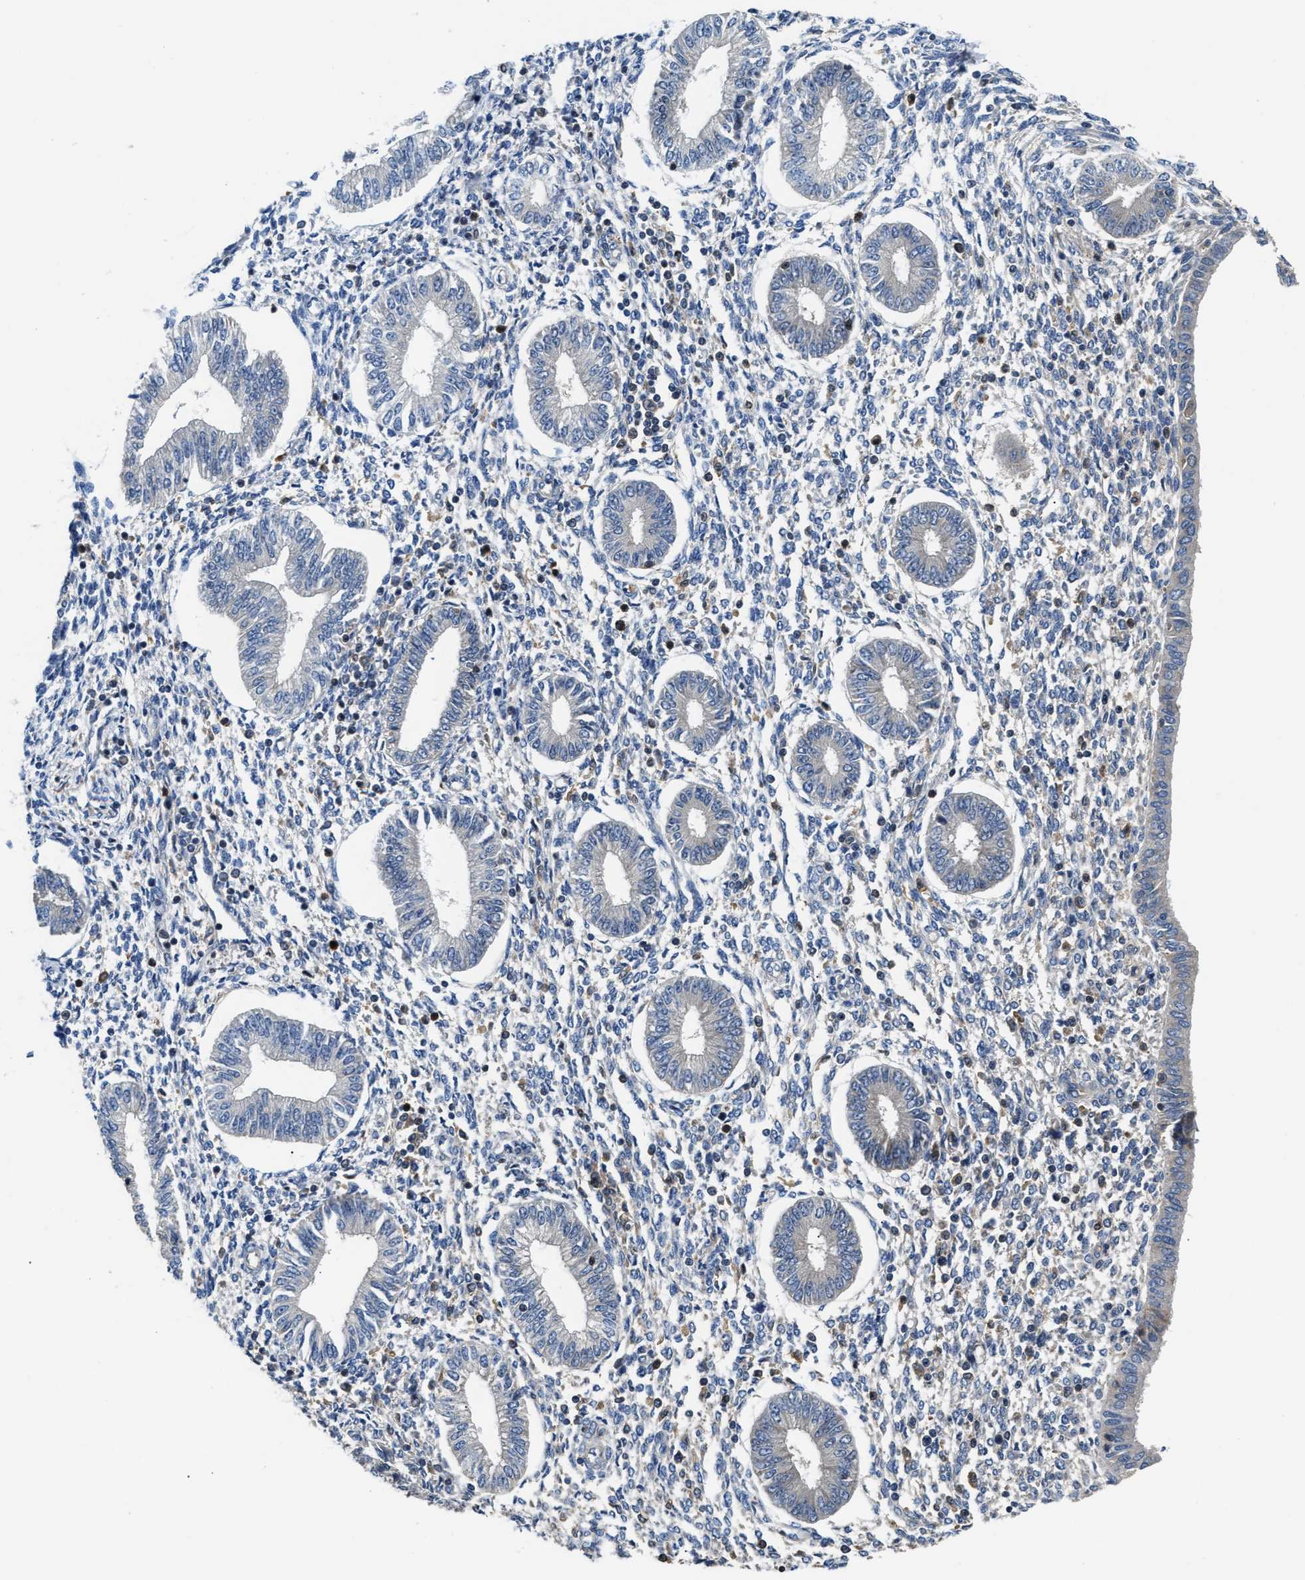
{"staining": {"intensity": "weak", "quantity": "<25%", "location": "cytoplasmic/membranous"}, "tissue": "endometrium", "cell_type": "Cells in endometrial stroma", "image_type": "normal", "snomed": [{"axis": "morphology", "description": "Normal tissue, NOS"}, {"axis": "topography", "description": "Endometrium"}], "caption": "A high-resolution image shows IHC staining of unremarkable endometrium, which shows no significant staining in cells in endometrial stroma.", "gene": "OSTF1", "patient": {"sex": "female", "age": 50}}